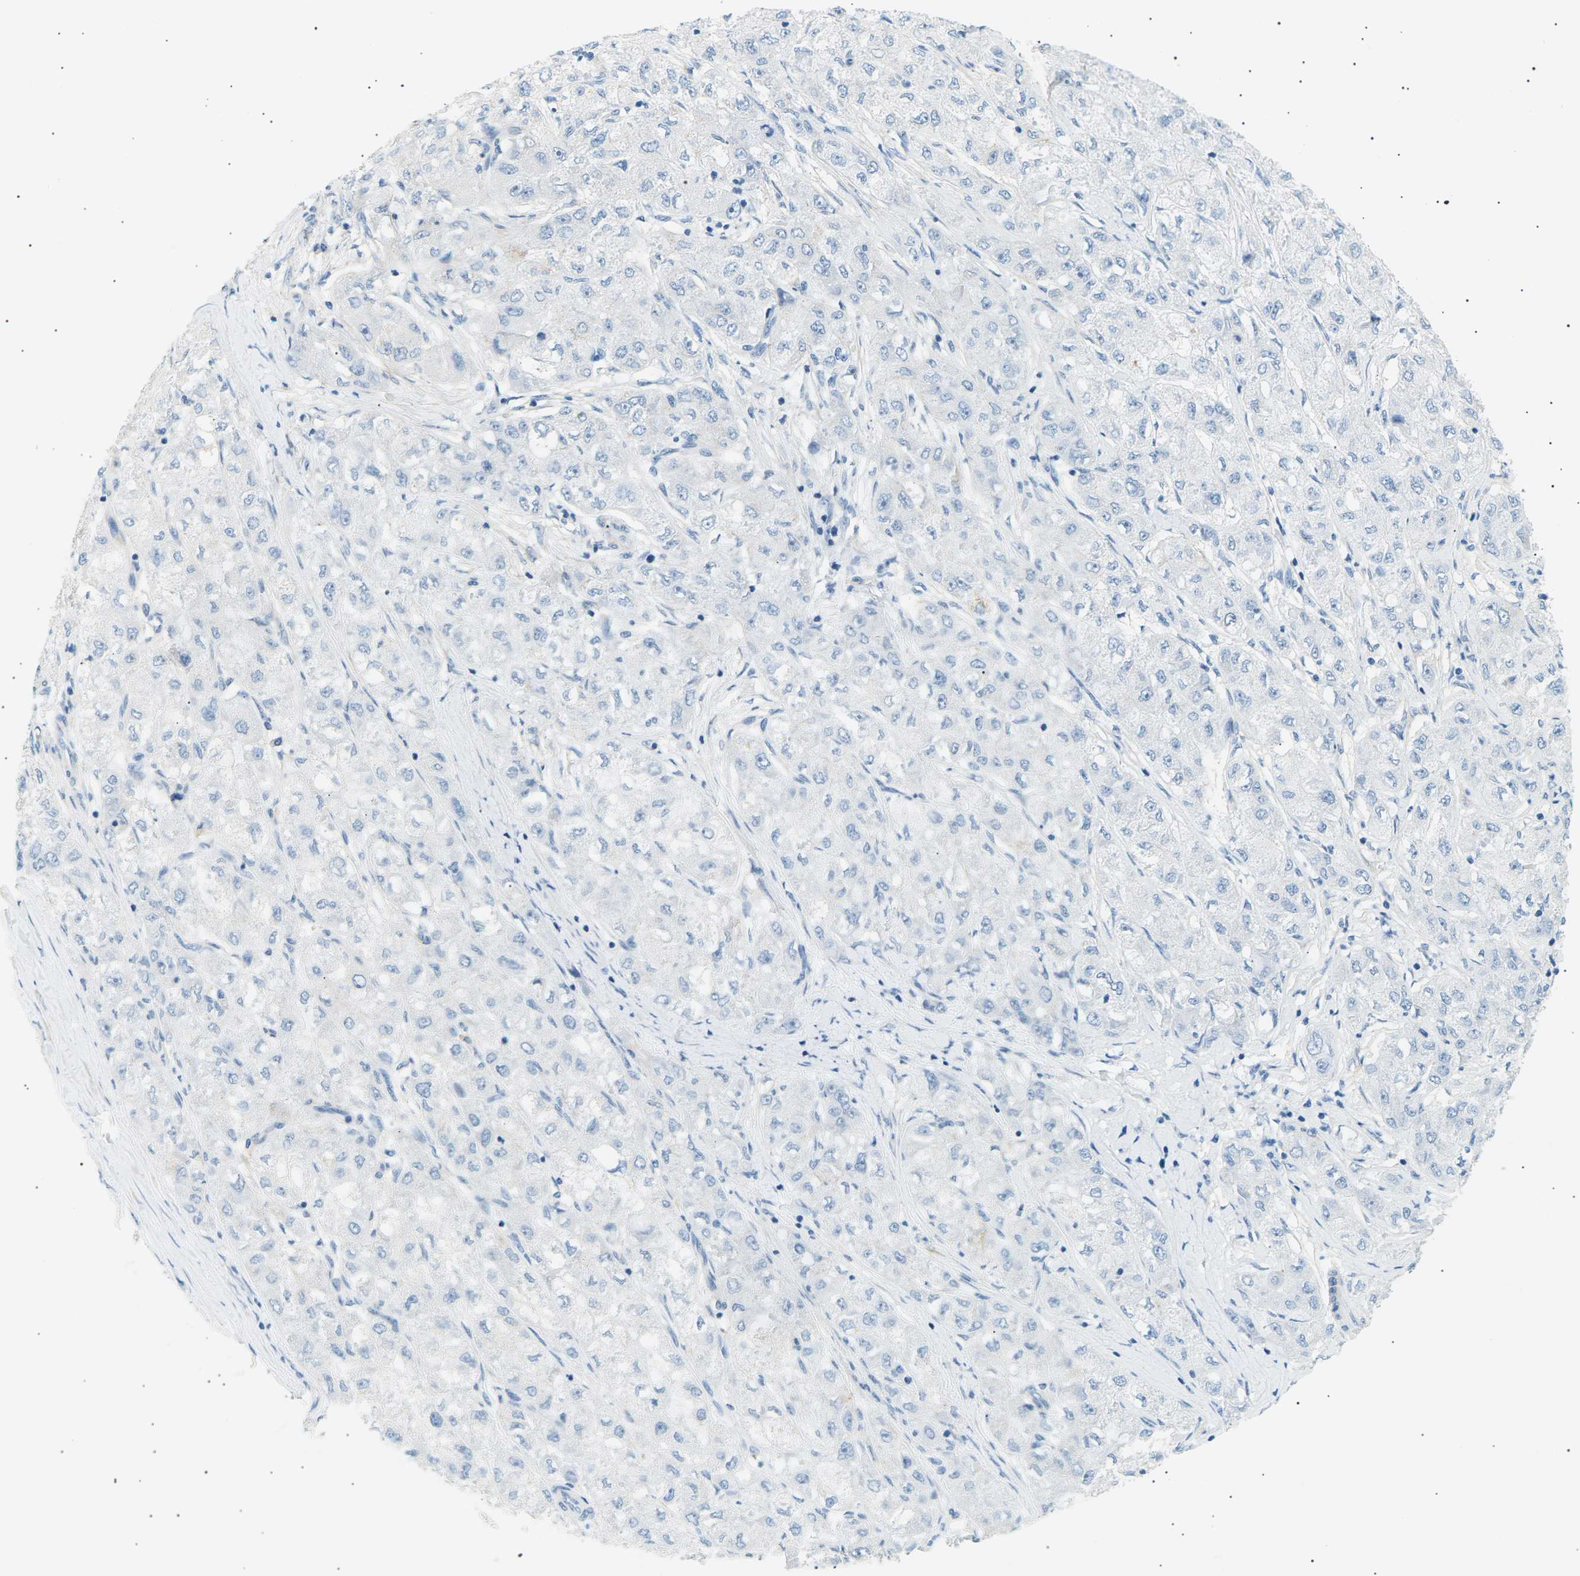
{"staining": {"intensity": "negative", "quantity": "none", "location": "none"}, "tissue": "liver cancer", "cell_type": "Tumor cells", "image_type": "cancer", "snomed": [{"axis": "morphology", "description": "Carcinoma, Hepatocellular, NOS"}, {"axis": "topography", "description": "Liver"}], "caption": "Immunohistochemical staining of human liver cancer shows no significant expression in tumor cells. The staining was performed using DAB (3,3'-diaminobenzidine) to visualize the protein expression in brown, while the nuclei were stained in blue with hematoxylin (Magnification: 20x).", "gene": "SEPTIN5", "patient": {"sex": "male", "age": 80}}